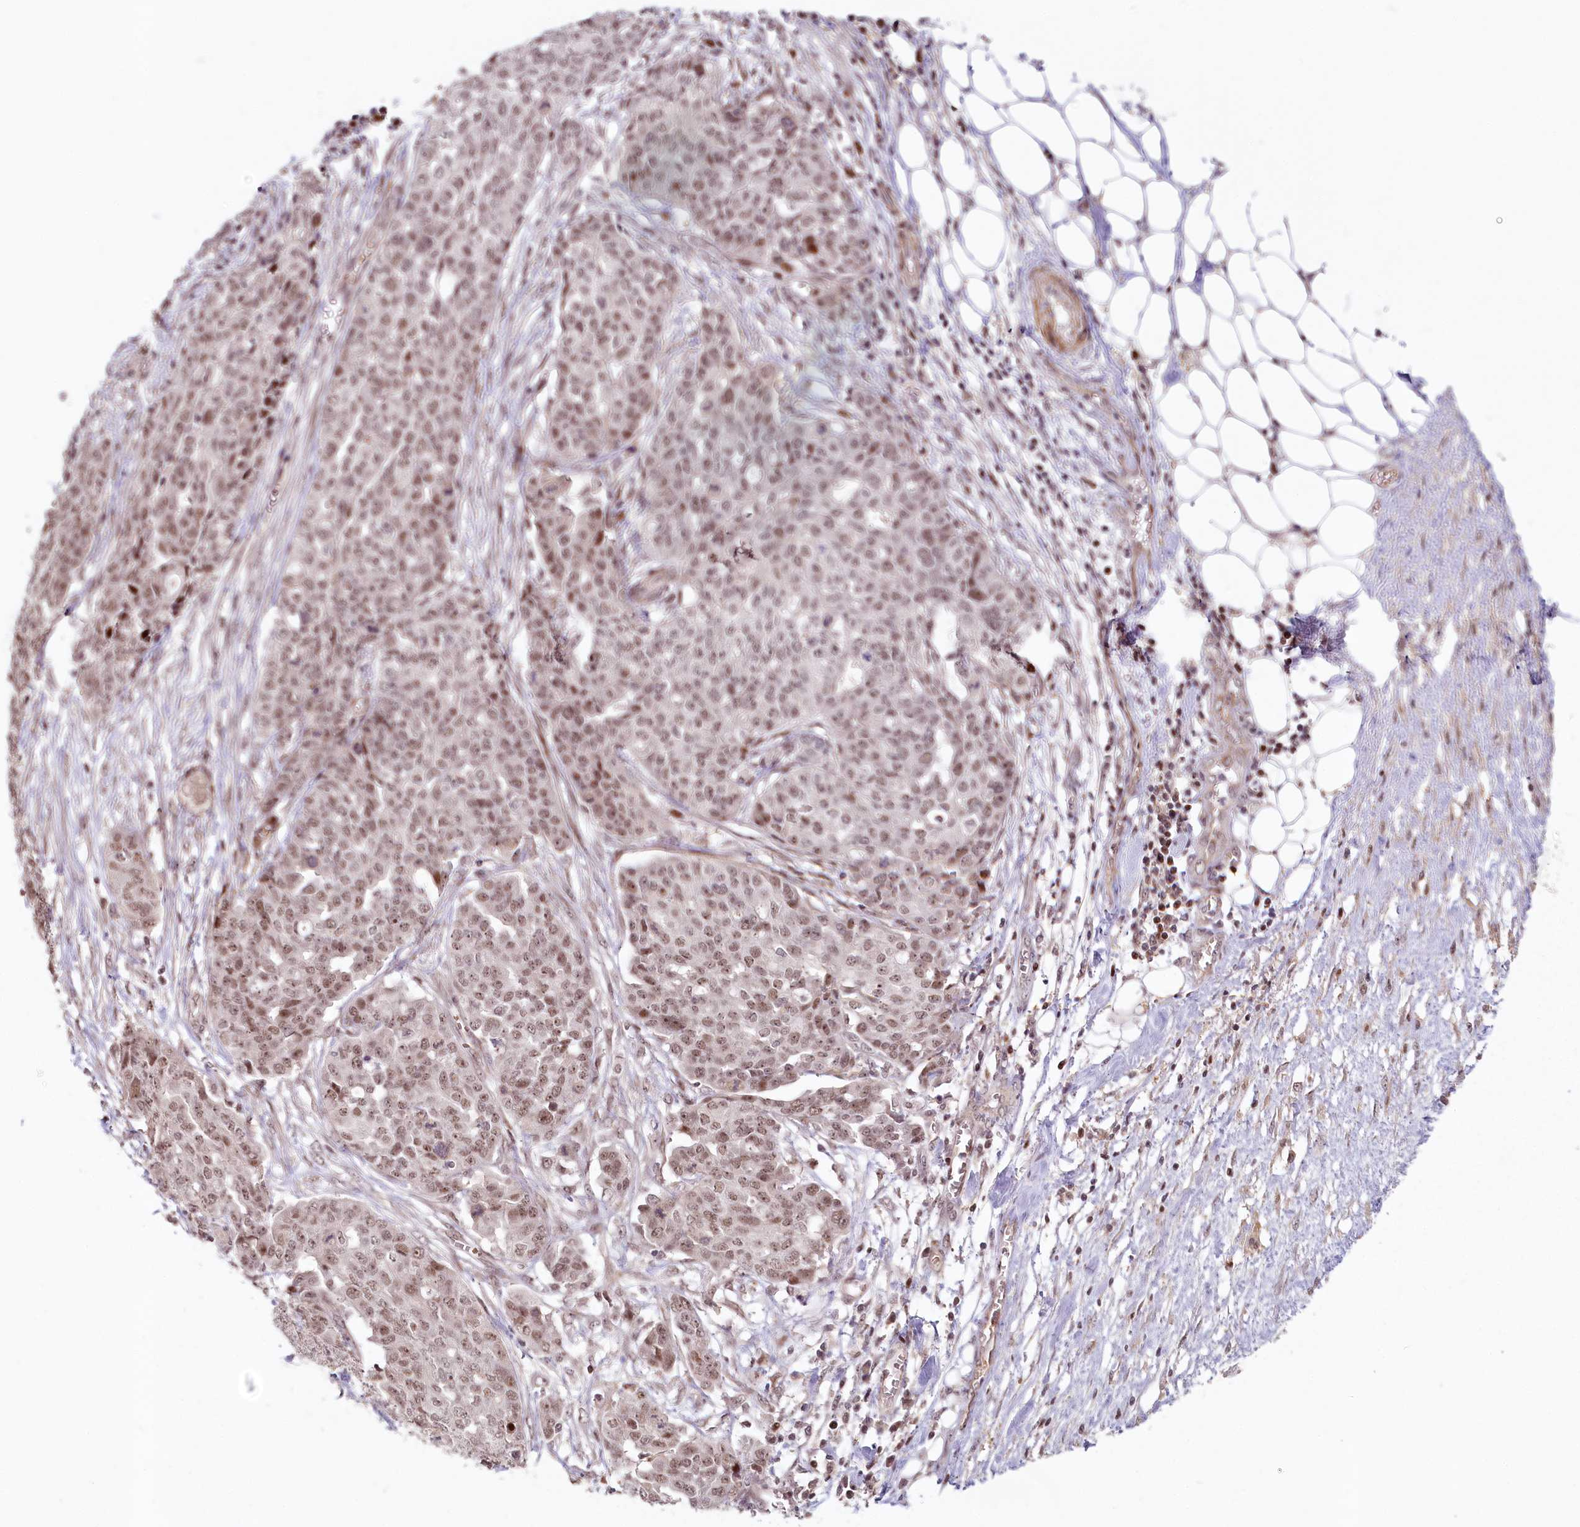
{"staining": {"intensity": "moderate", "quantity": ">75%", "location": "nuclear"}, "tissue": "ovarian cancer", "cell_type": "Tumor cells", "image_type": "cancer", "snomed": [{"axis": "morphology", "description": "Cystadenocarcinoma, serous, NOS"}, {"axis": "topography", "description": "Soft tissue"}, {"axis": "topography", "description": "Ovary"}], "caption": "A medium amount of moderate nuclear positivity is identified in approximately >75% of tumor cells in ovarian cancer tissue. Nuclei are stained in blue.", "gene": "FAM204A", "patient": {"sex": "female", "age": 57}}